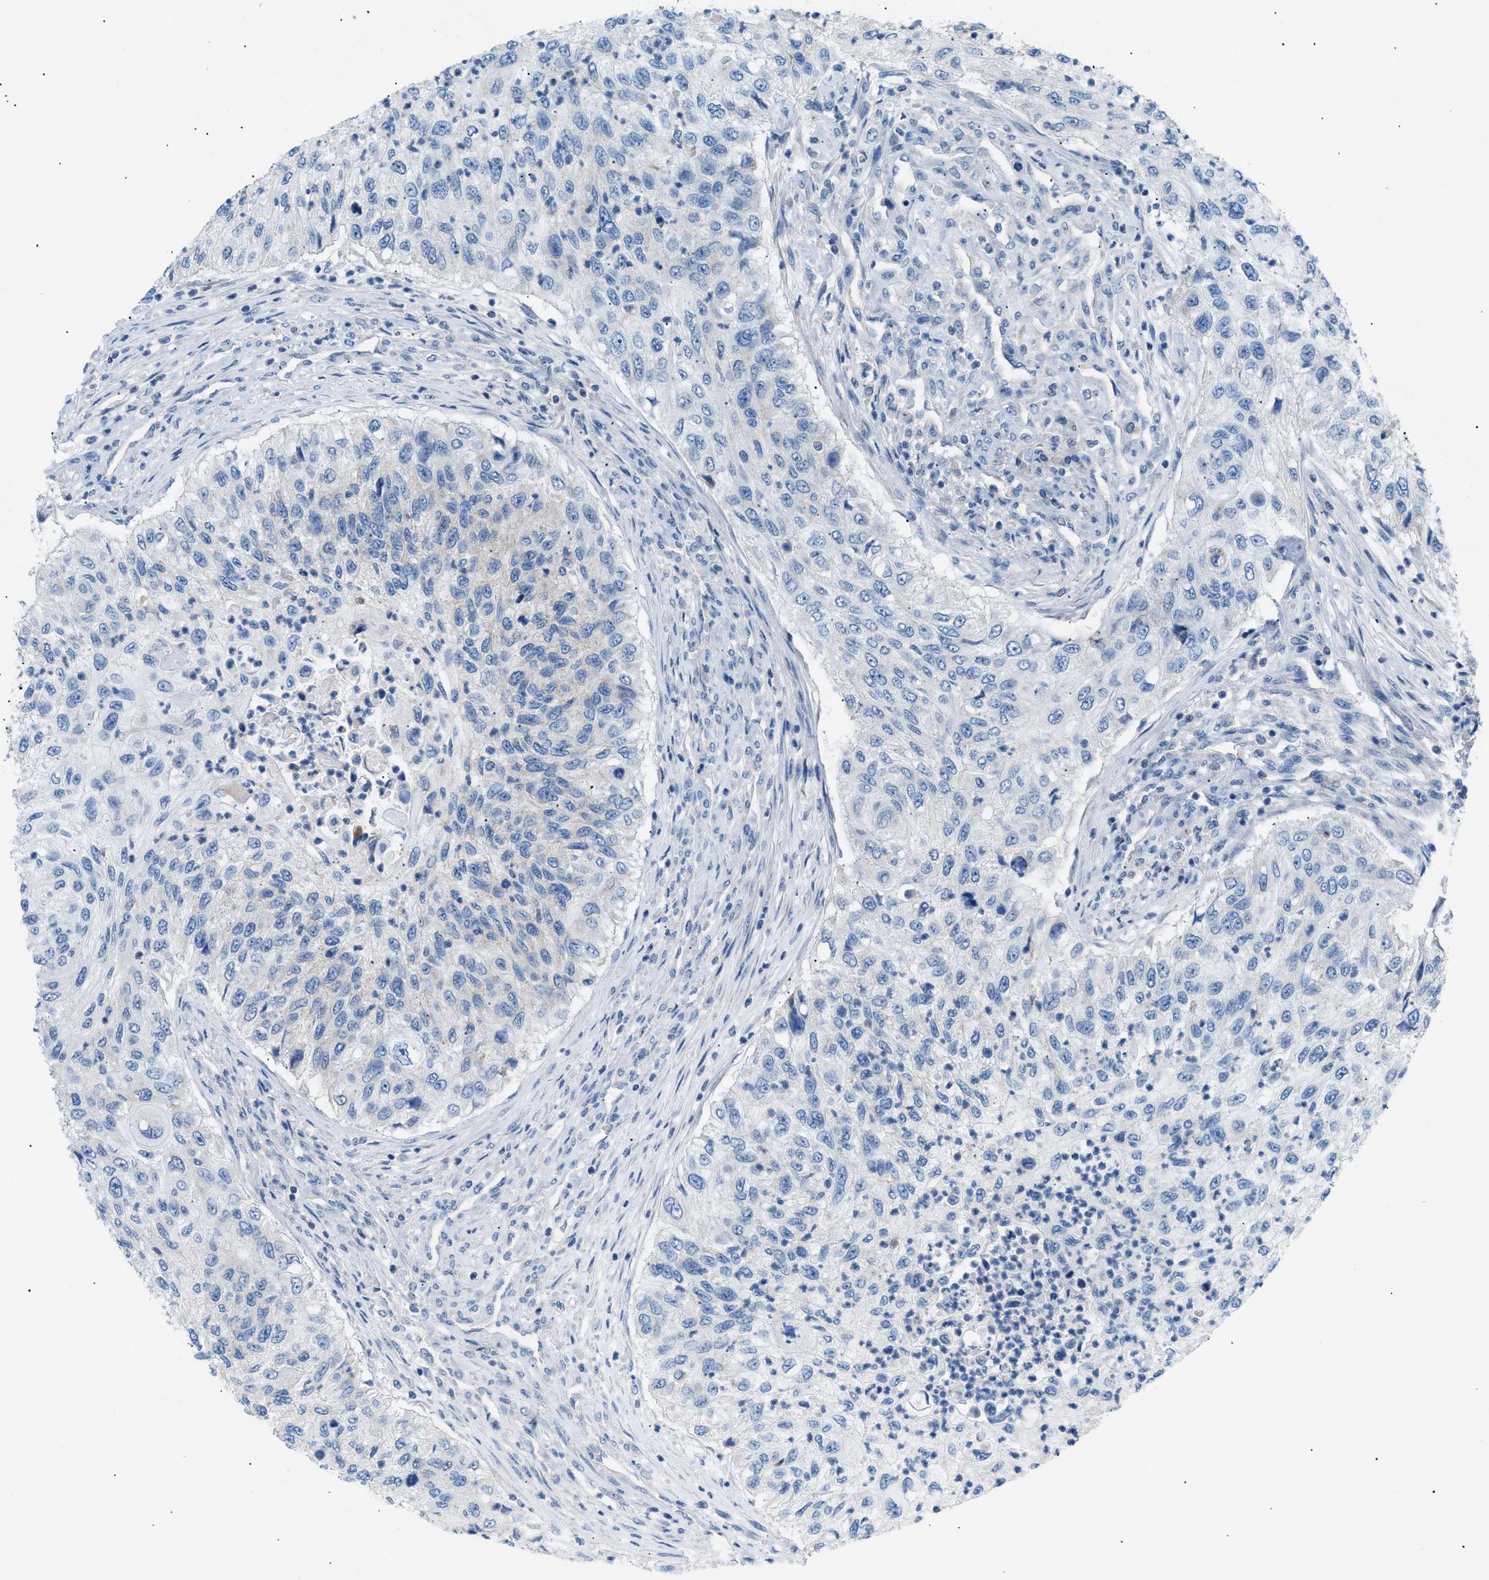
{"staining": {"intensity": "negative", "quantity": "none", "location": "none"}, "tissue": "urothelial cancer", "cell_type": "Tumor cells", "image_type": "cancer", "snomed": [{"axis": "morphology", "description": "Urothelial carcinoma, High grade"}, {"axis": "topography", "description": "Urinary bladder"}], "caption": "Micrograph shows no protein staining in tumor cells of urothelial cancer tissue. The staining was performed using DAB (3,3'-diaminobenzidine) to visualize the protein expression in brown, while the nuclei were stained in blue with hematoxylin (Magnification: 20x).", "gene": "ILDR1", "patient": {"sex": "female", "age": 60}}